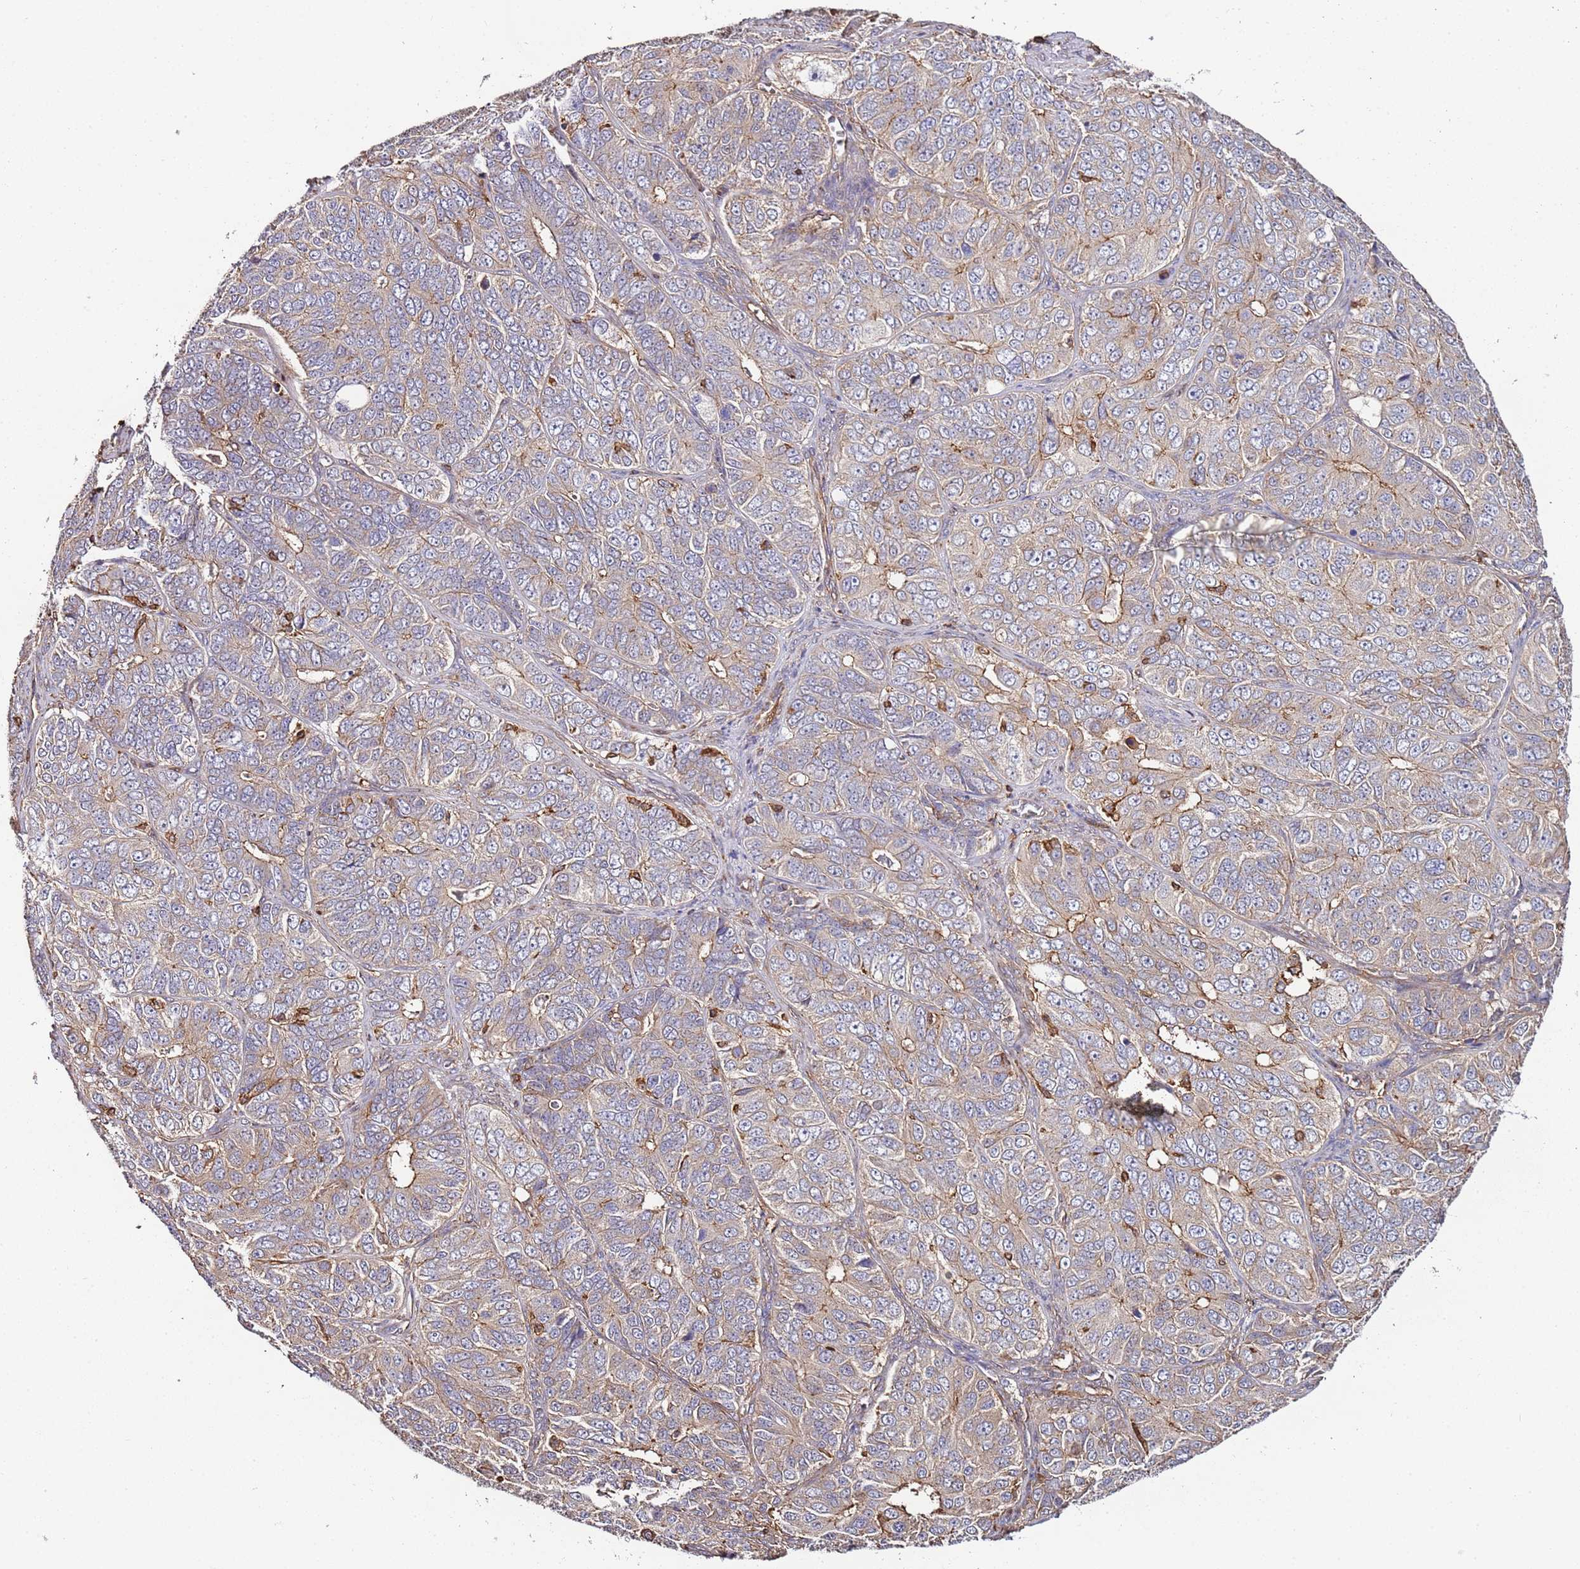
{"staining": {"intensity": "negative", "quantity": "none", "location": "none"}, "tissue": "ovarian cancer", "cell_type": "Tumor cells", "image_type": "cancer", "snomed": [{"axis": "morphology", "description": "Carcinoma, endometroid"}, {"axis": "topography", "description": "Ovary"}], "caption": "An immunohistochemistry micrograph of endometroid carcinoma (ovarian) is shown. There is no staining in tumor cells of endometroid carcinoma (ovarian).", "gene": "CYP2U1", "patient": {"sex": "female", "age": 51}}